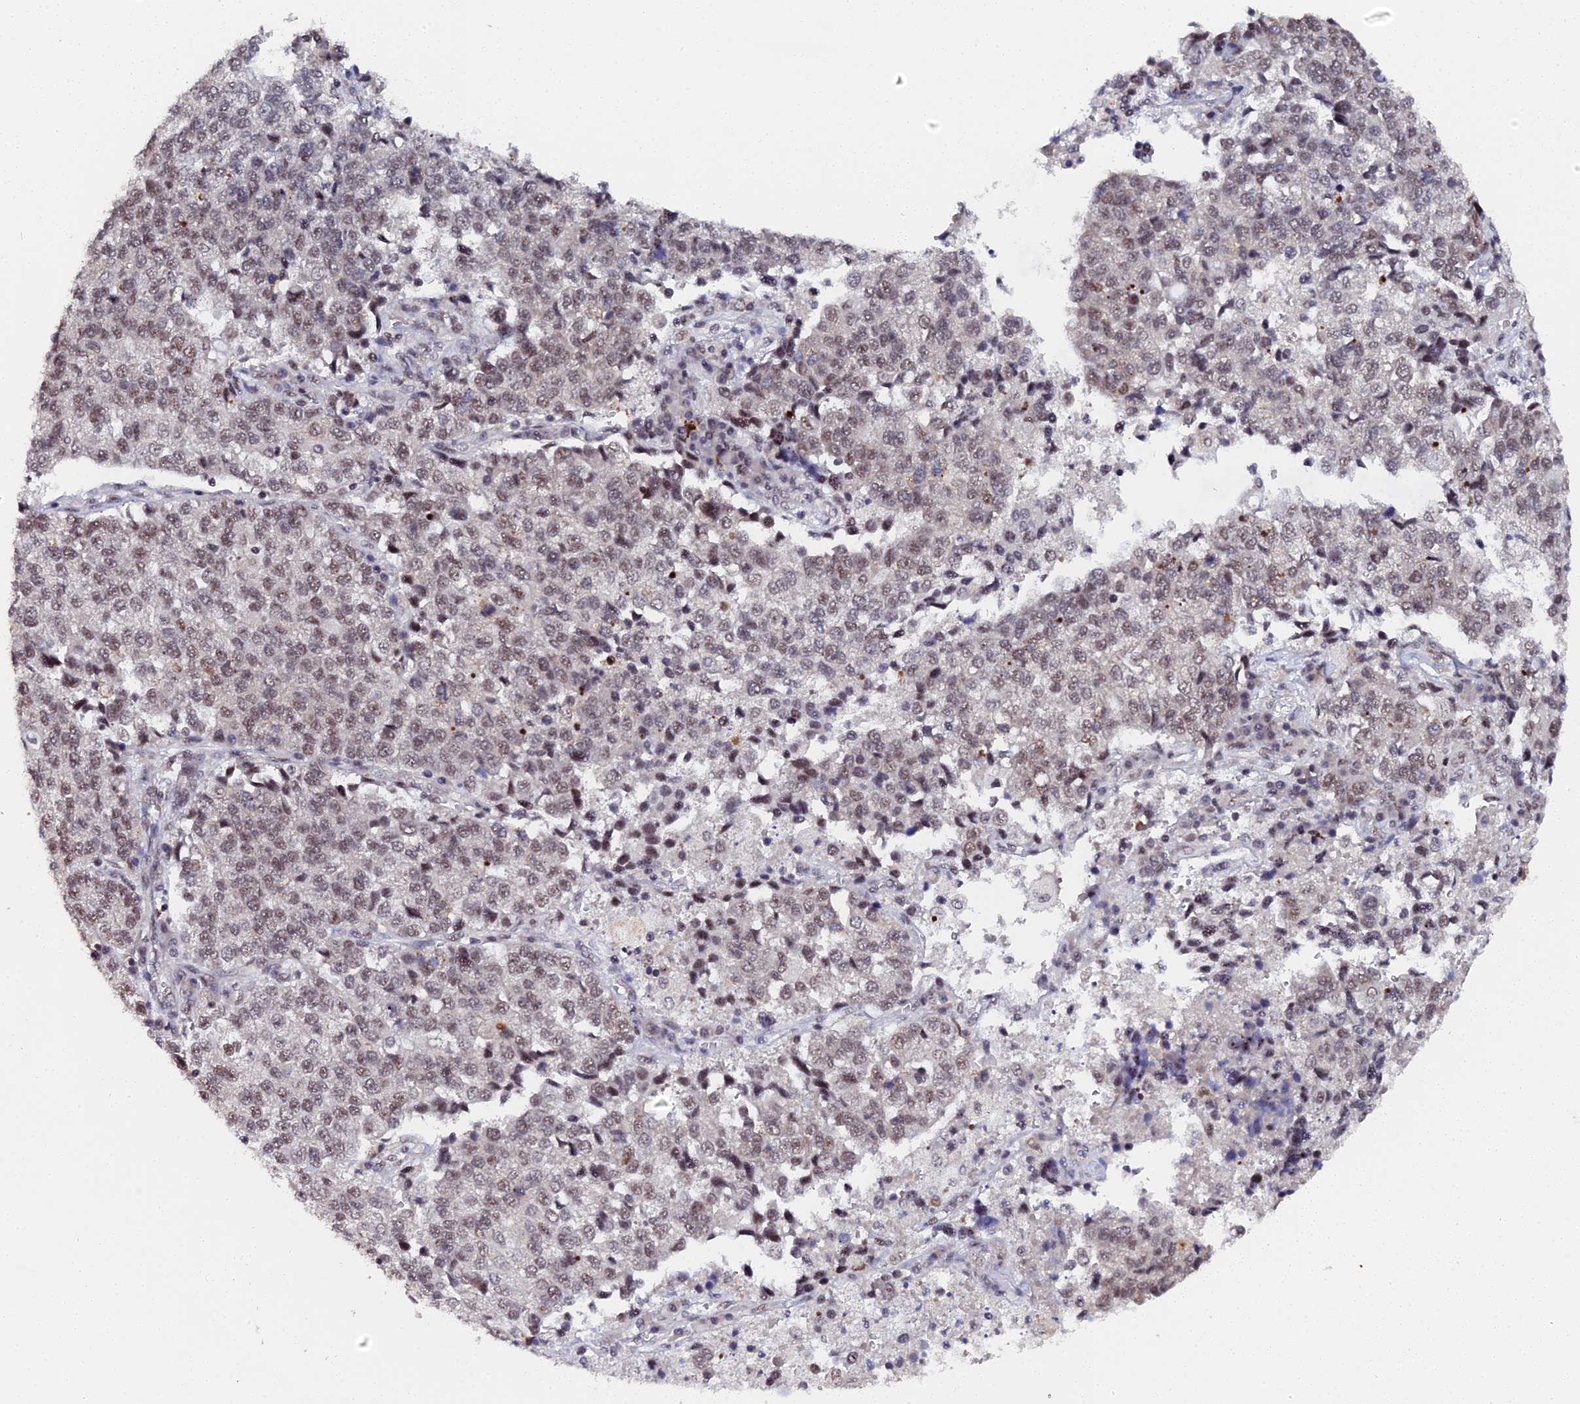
{"staining": {"intensity": "moderate", "quantity": ">75%", "location": "nuclear"}, "tissue": "lung cancer", "cell_type": "Tumor cells", "image_type": "cancer", "snomed": [{"axis": "morphology", "description": "Adenocarcinoma, NOS"}, {"axis": "topography", "description": "Lung"}], "caption": "IHC staining of lung adenocarcinoma, which shows medium levels of moderate nuclear positivity in approximately >75% of tumor cells indicating moderate nuclear protein expression. The staining was performed using DAB (3,3'-diaminobenzidine) (brown) for protein detection and nuclei were counterstained in hematoxylin (blue).", "gene": "MAGOHB", "patient": {"sex": "male", "age": 49}}